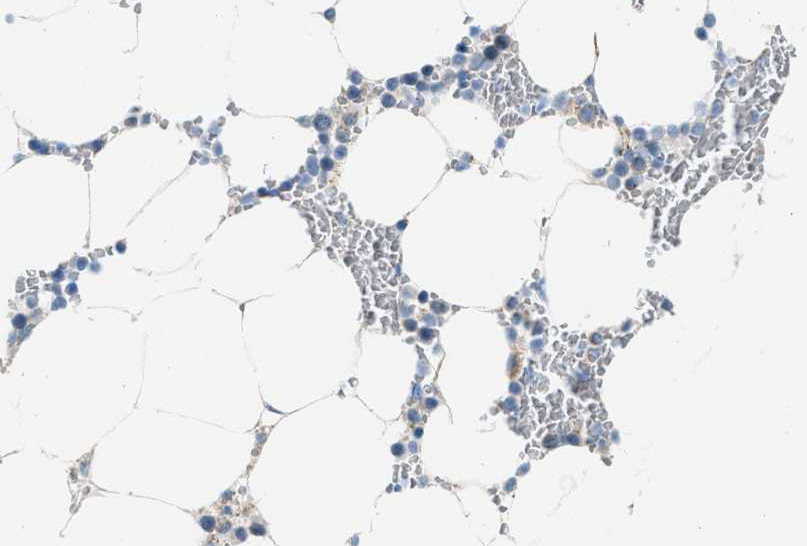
{"staining": {"intensity": "negative", "quantity": "none", "location": "none"}, "tissue": "bone marrow", "cell_type": "Hematopoietic cells", "image_type": "normal", "snomed": [{"axis": "morphology", "description": "Normal tissue, NOS"}, {"axis": "topography", "description": "Bone marrow"}], "caption": "Unremarkable bone marrow was stained to show a protein in brown. There is no significant positivity in hematopoietic cells. (Stains: DAB IHC with hematoxylin counter stain, Microscopy: brightfield microscopy at high magnification).", "gene": "JADE1", "patient": {"sex": "male", "age": 70}}